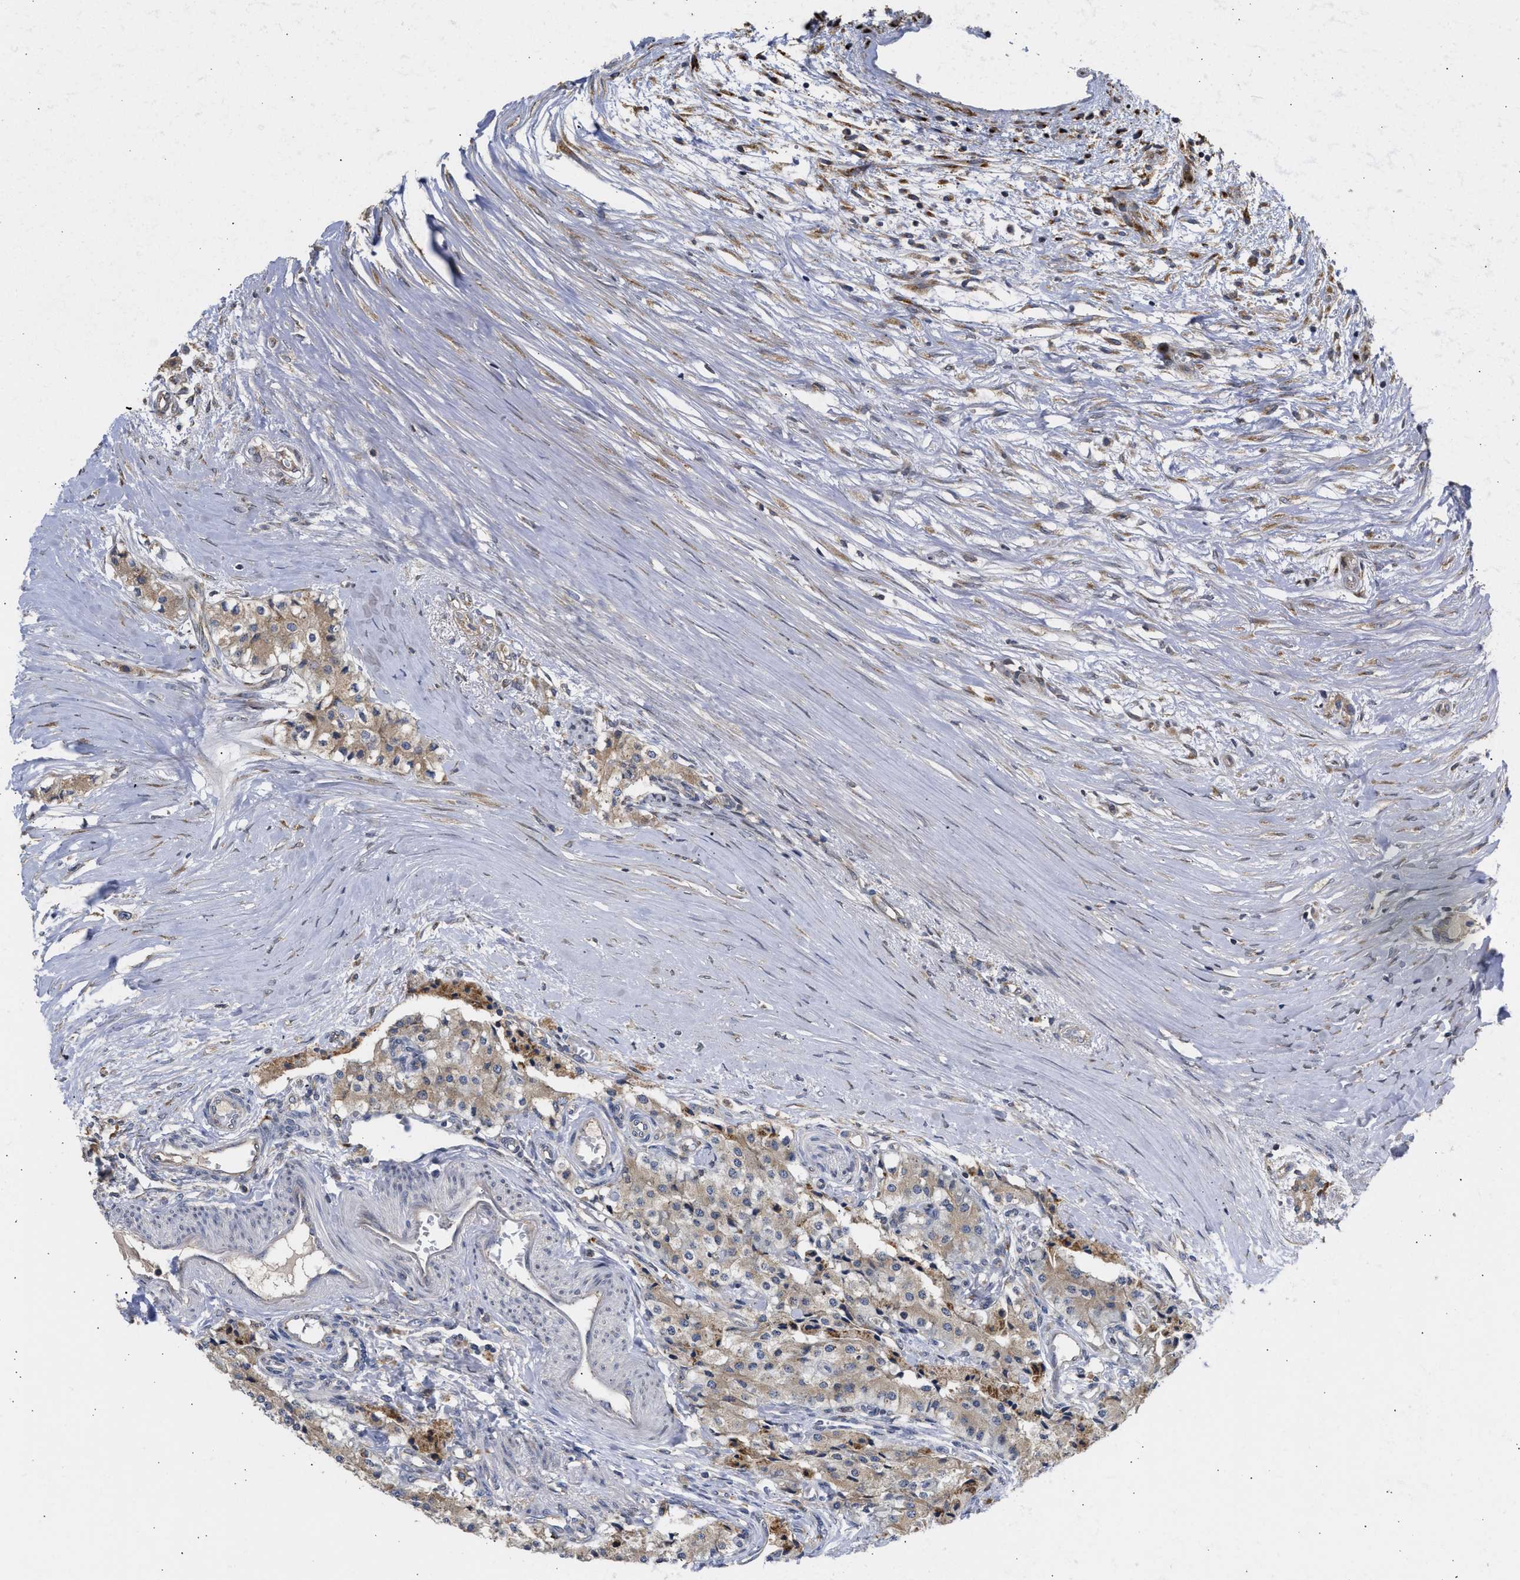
{"staining": {"intensity": "moderate", "quantity": "<25%", "location": "cytoplasmic/membranous"}, "tissue": "carcinoid", "cell_type": "Tumor cells", "image_type": "cancer", "snomed": [{"axis": "morphology", "description": "Carcinoid, malignant, NOS"}, {"axis": "topography", "description": "Colon"}], "caption": "Immunohistochemical staining of carcinoid (malignant) reveals low levels of moderate cytoplasmic/membranous protein positivity in about <25% of tumor cells. Ihc stains the protein in brown and the nuclei are stained blue.", "gene": "TMED1", "patient": {"sex": "female", "age": 52}}